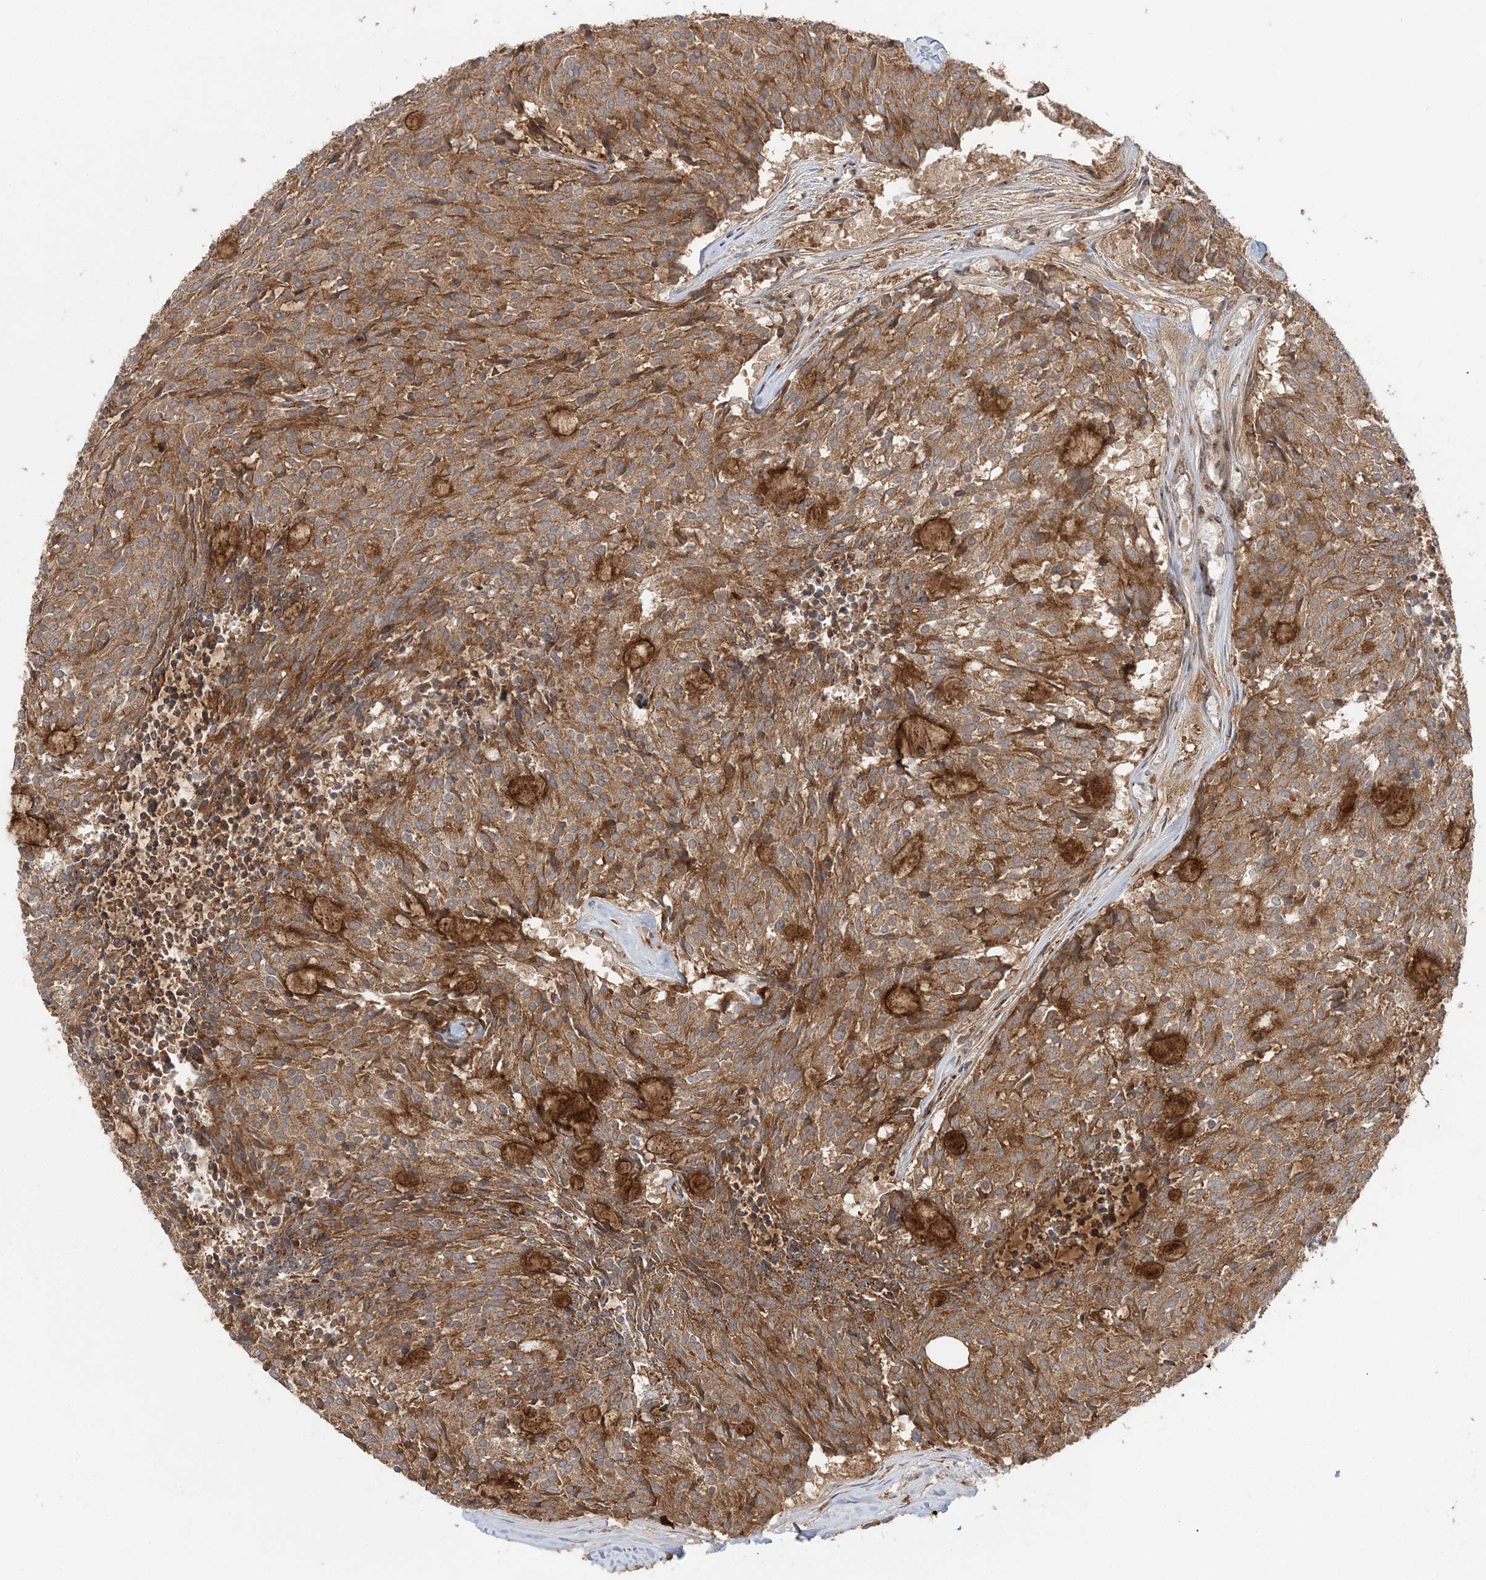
{"staining": {"intensity": "moderate", "quantity": ">75%", "location": "cytoplasmic/membranous"}, "tissue": "carcinoid", "cell_type": "Tumor cells", "image_type": "cancer", "snomed": [{"axis": "morphology", "description": "Carcinoid, malignant, NOS"}, {"axis": "topography", "description": "Pancreas"}], "caption": "Carcinoid stained with a protein marker exhibits moderate staining in tumor cells.", "gene": "ABCC3", "patient": {"sex": "female", "age": 54}}